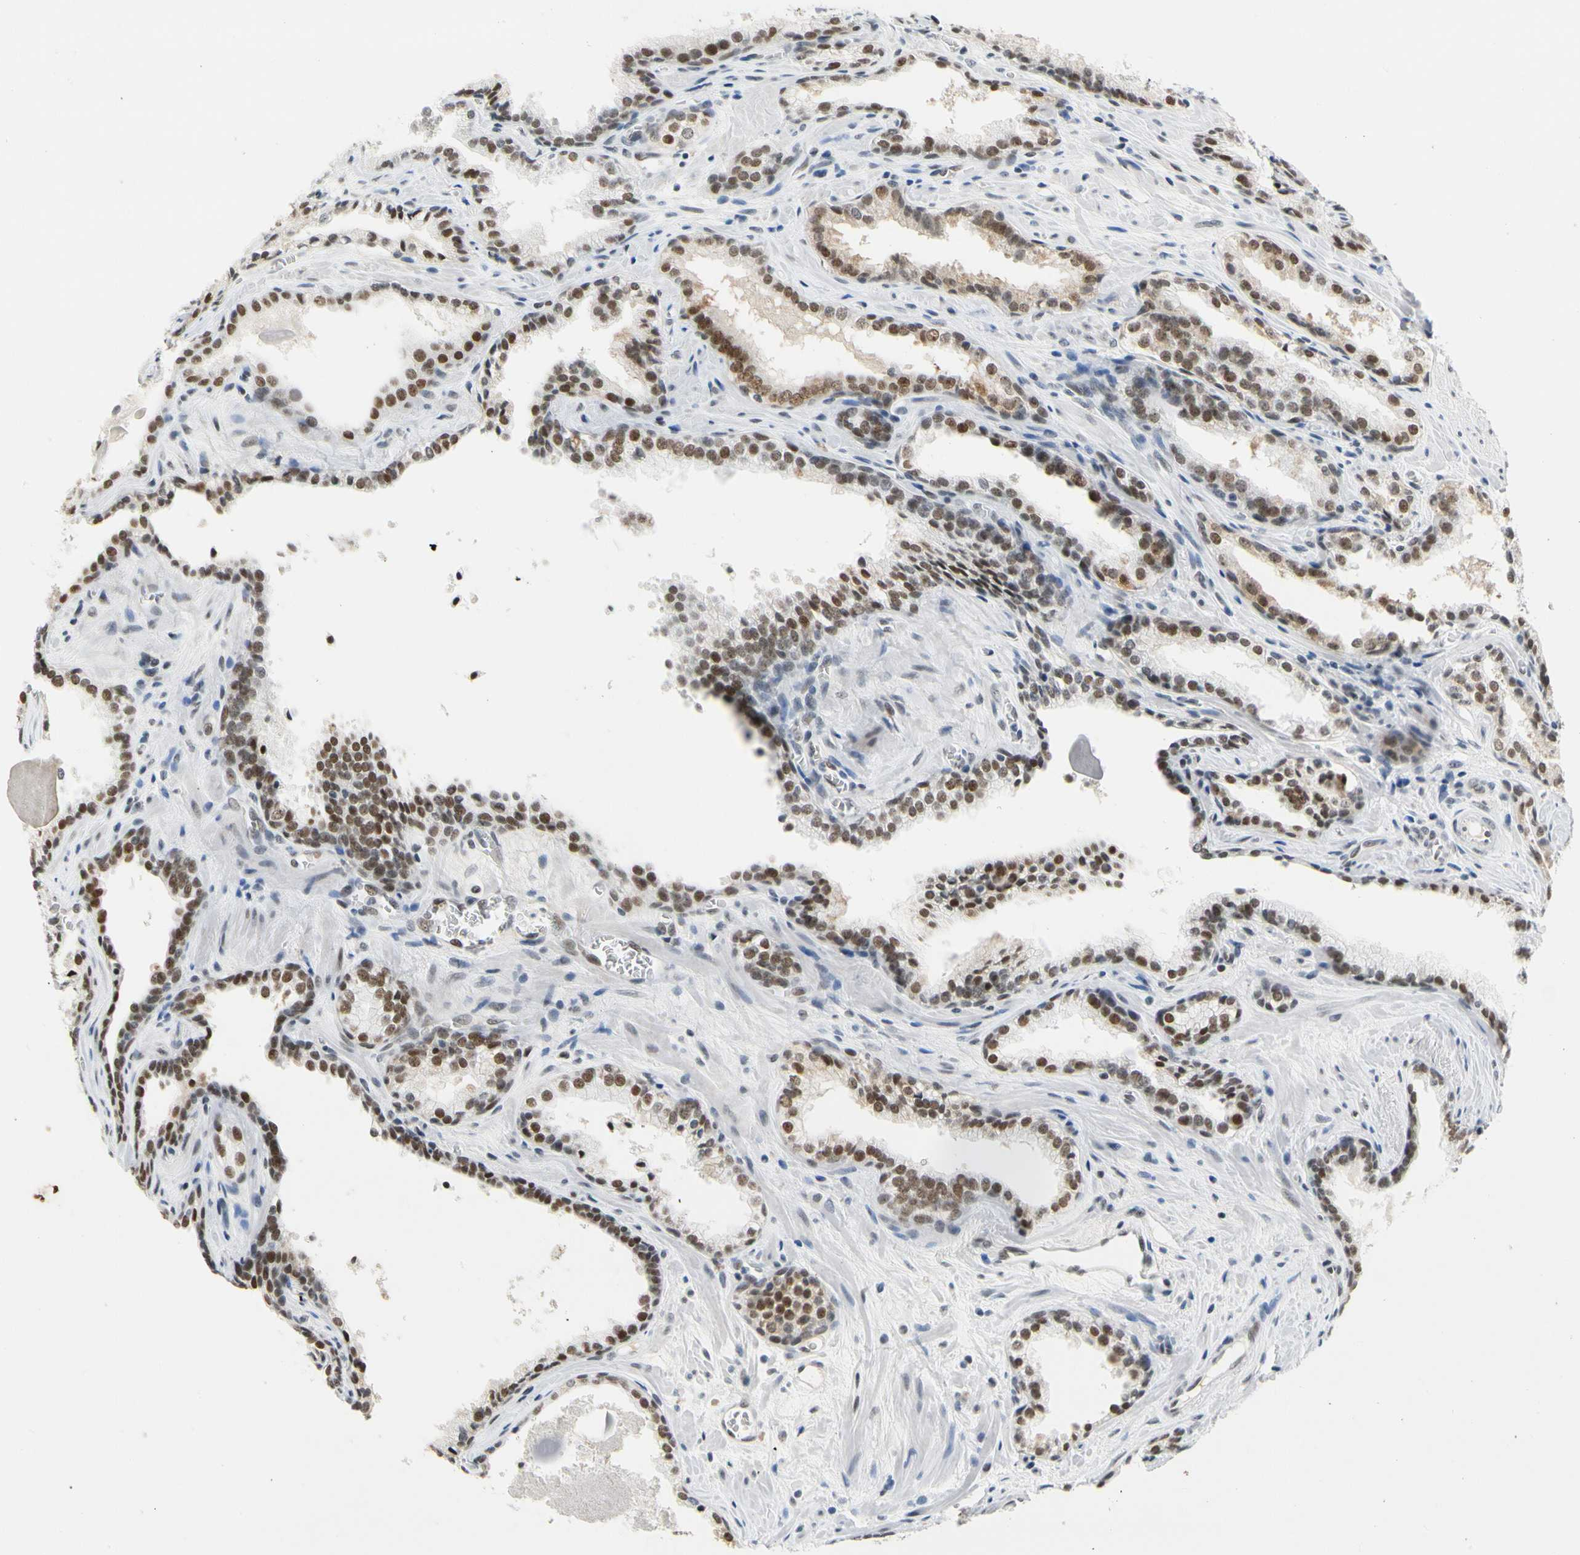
{"staining": {"intensity": "moderate", "quantity": ">75%", "location": "nuclear"}, "tissue": "prostate cancer", "cell_type": "Tumor cells", "image_type": "cancer", "snomed": [{"axis": "morphology", "description": "Adenocarcinoma, Low grade"}, {"axis": "topography", "description": "Prostate"}], "caption": "DAB immunohistochemical staining of human prostate cancer (adenocarcinoma (low-grade)) exhibits moderate nuclear protein expression in about >75% of tumor cells. Immunohistochemistry (ihc) stains the protein in brown and the nuclei are stained blue.", "gene": "ZSCAN16", "patient": {"sex": "male", "age": 60}}